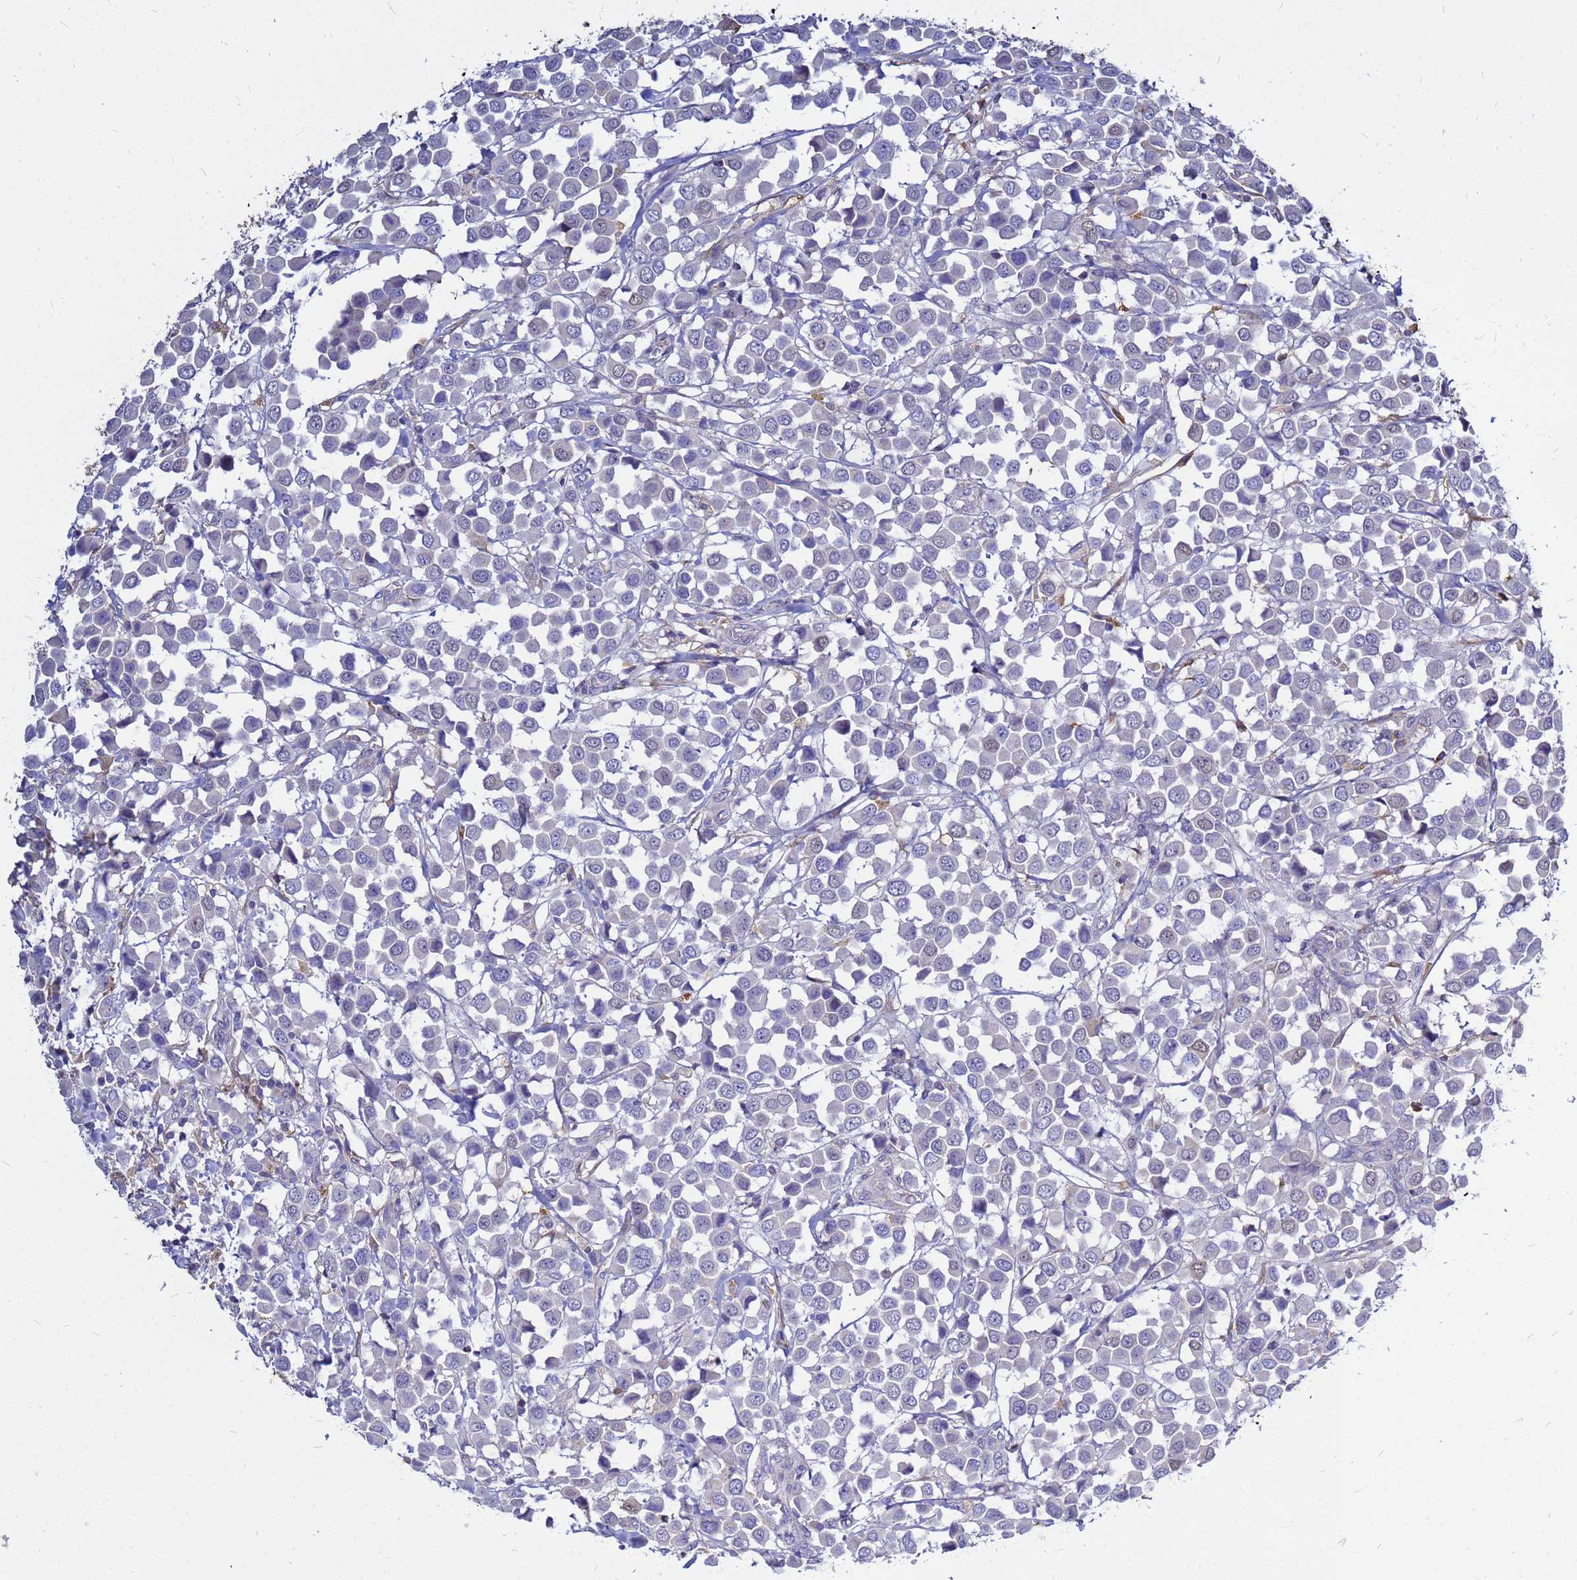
{"staining": {"intensity": "negative", "quantity": "none", "location": "none"}, "tissue": "breast cancer", "cell_type": "Tumor cells", "image_type": "cancer", "snomed": [{"axis": "morphology", "description": "Duct carcinoma"}, {"axis": "topography", "description": "Breast"}], "caption": "There is no significant expression in tumor cells of breast cancer (invasive ductal carcinoma). (DAB (3,3'-diaminobenzidine) IHC, high magnification).", "gene": "MOB2", "patient": {"sex": "female", "age": 61}}